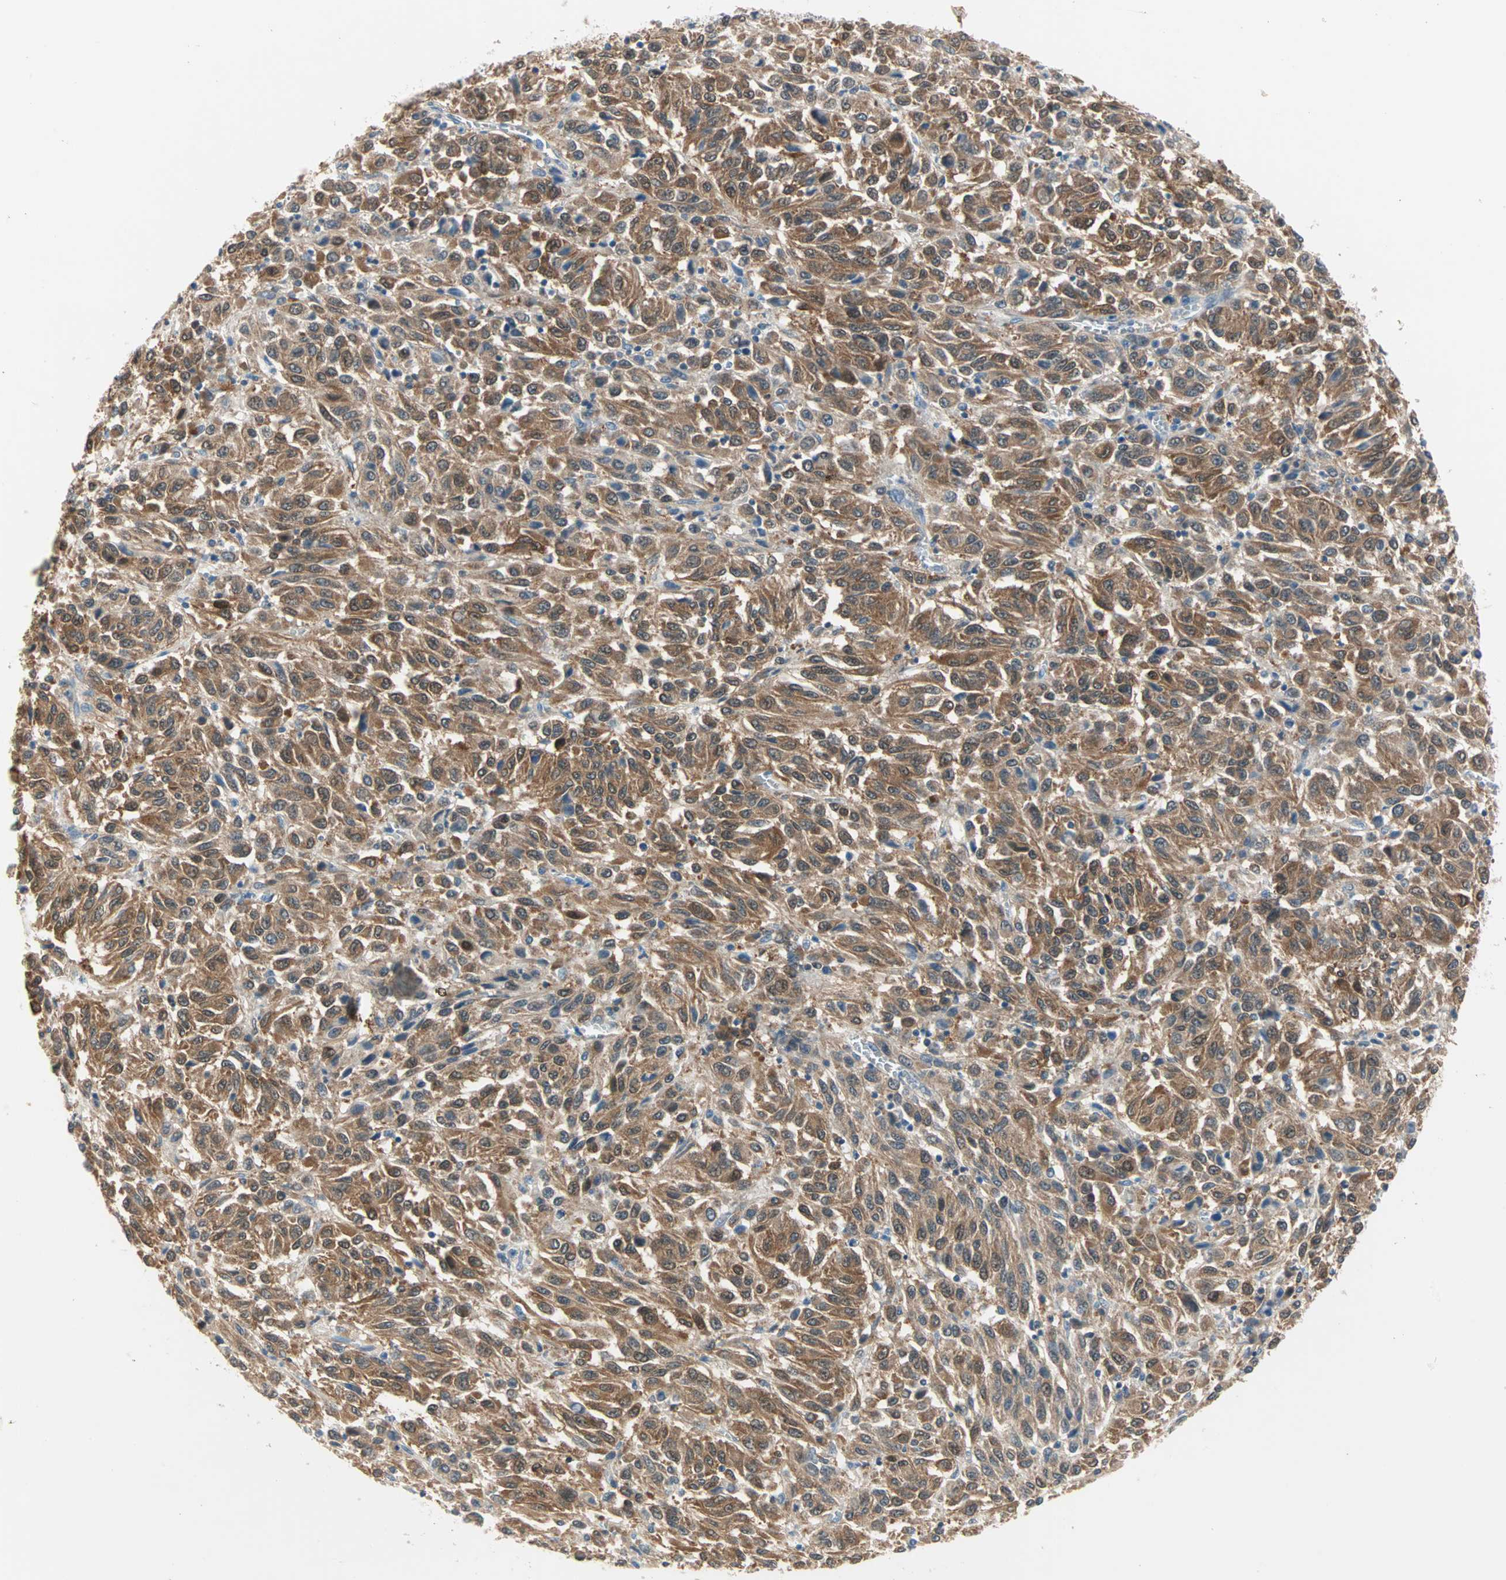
{"staining": {"intensity": "strong", "quantity": ">75%", "location": "cytoplasmic/membranous"}, "tissue": "melanoma", "cell_type": "Tumor cells", "image_type": "cancer", "snomed": [{"axis": "morphology", "description": "Malignant melanoma, Metastatic site"}, {"axis": "topography", "description": "Lung"}], "caption": "This is an image of immunohistochemistry staining of malignant melanoma (metastatic site), which shows strong positivity in the cytoplasmic/membranous of tumor cells.", "gene": "MPI", "patient": {"sex": "male", "age": 64}}